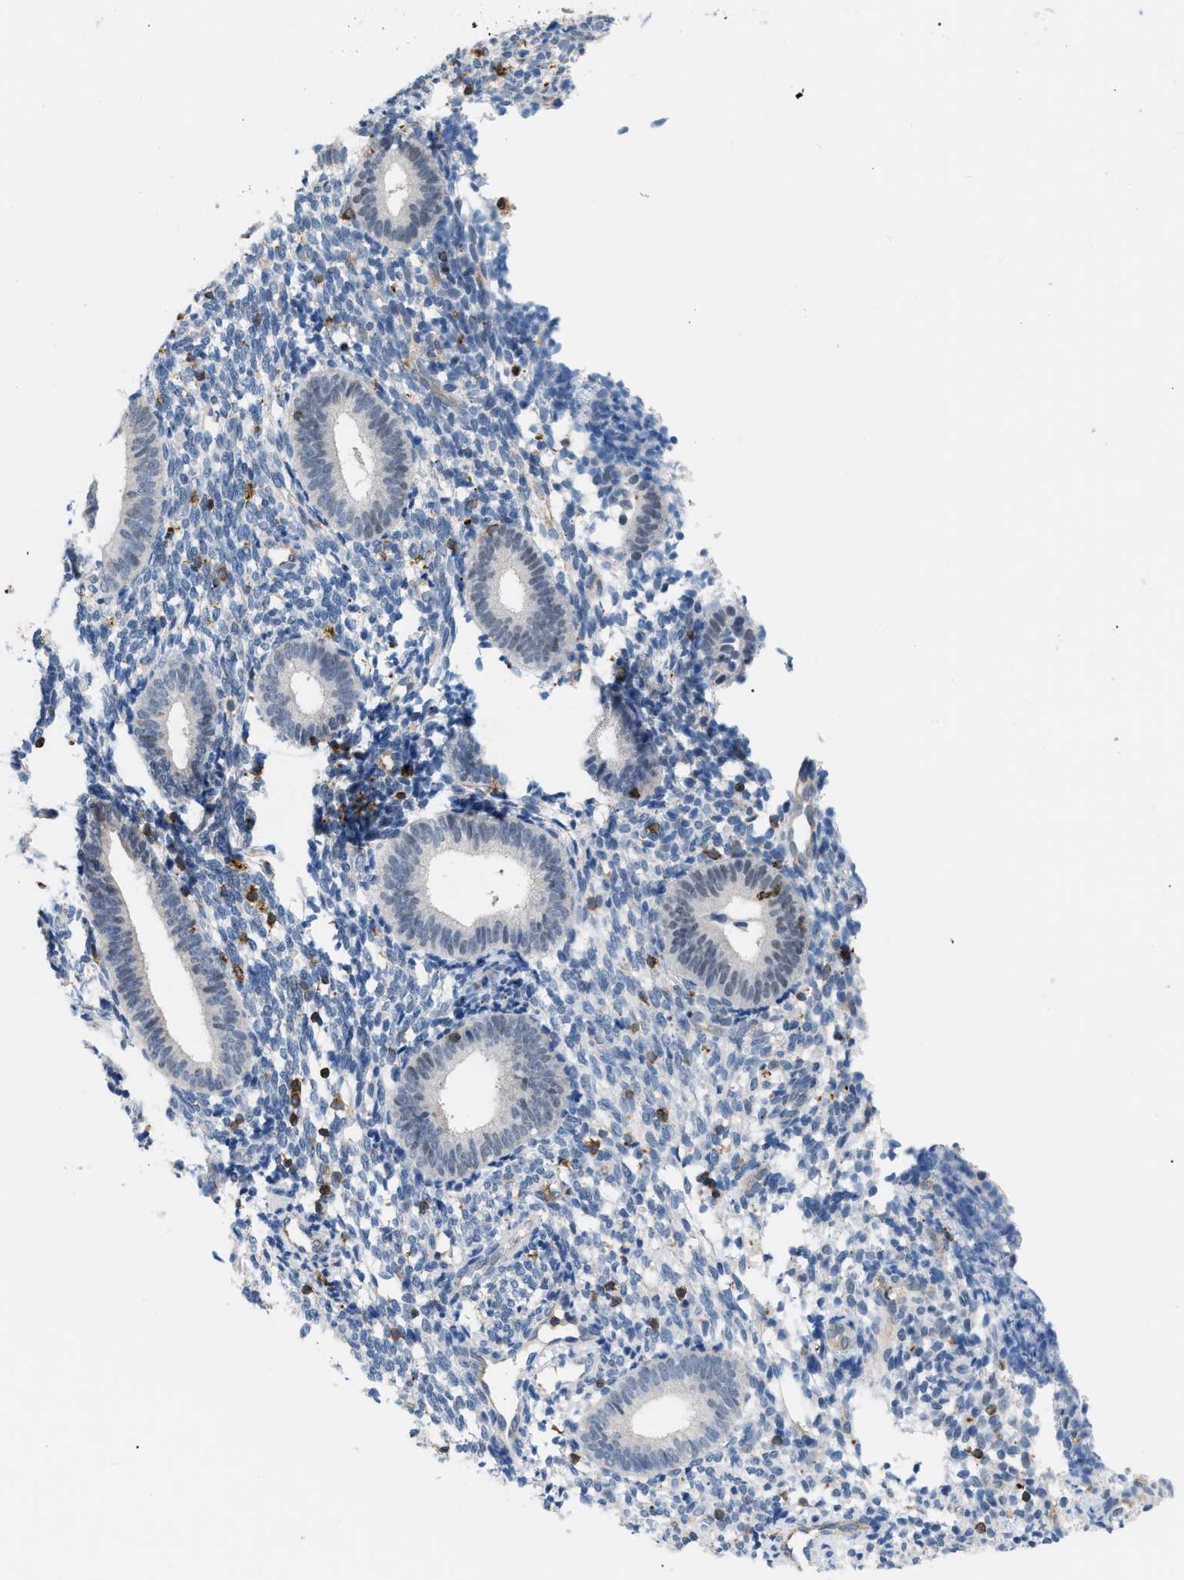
{"staining": {"intensity": "moderate", "quantity": "<25%", "location": "cytoplasmic/membranous"}, "tissue": "endometrium", "cell_type": "Cells in endometrial stroma", "image_type": "normal", "snomed": [{"axis": "morphology", "description": "Normal tissue, NOS"}, {"axis": "topography", "description": "Uterus"}, {"axis": "topography", "description": "Endometrium"}], "caption": "IHC micrograph of benign endometrium: human endometrium stained using immunohistochemistry exhibits low levels of moderate protein expression localized specifically in the cytoplasmic/membranous of cells in endometrial stroma, appearing as a cytoplasmic/membranous brown color.", "gene": "INPP5D", "patient": {"sex": "female", "age": 33}}